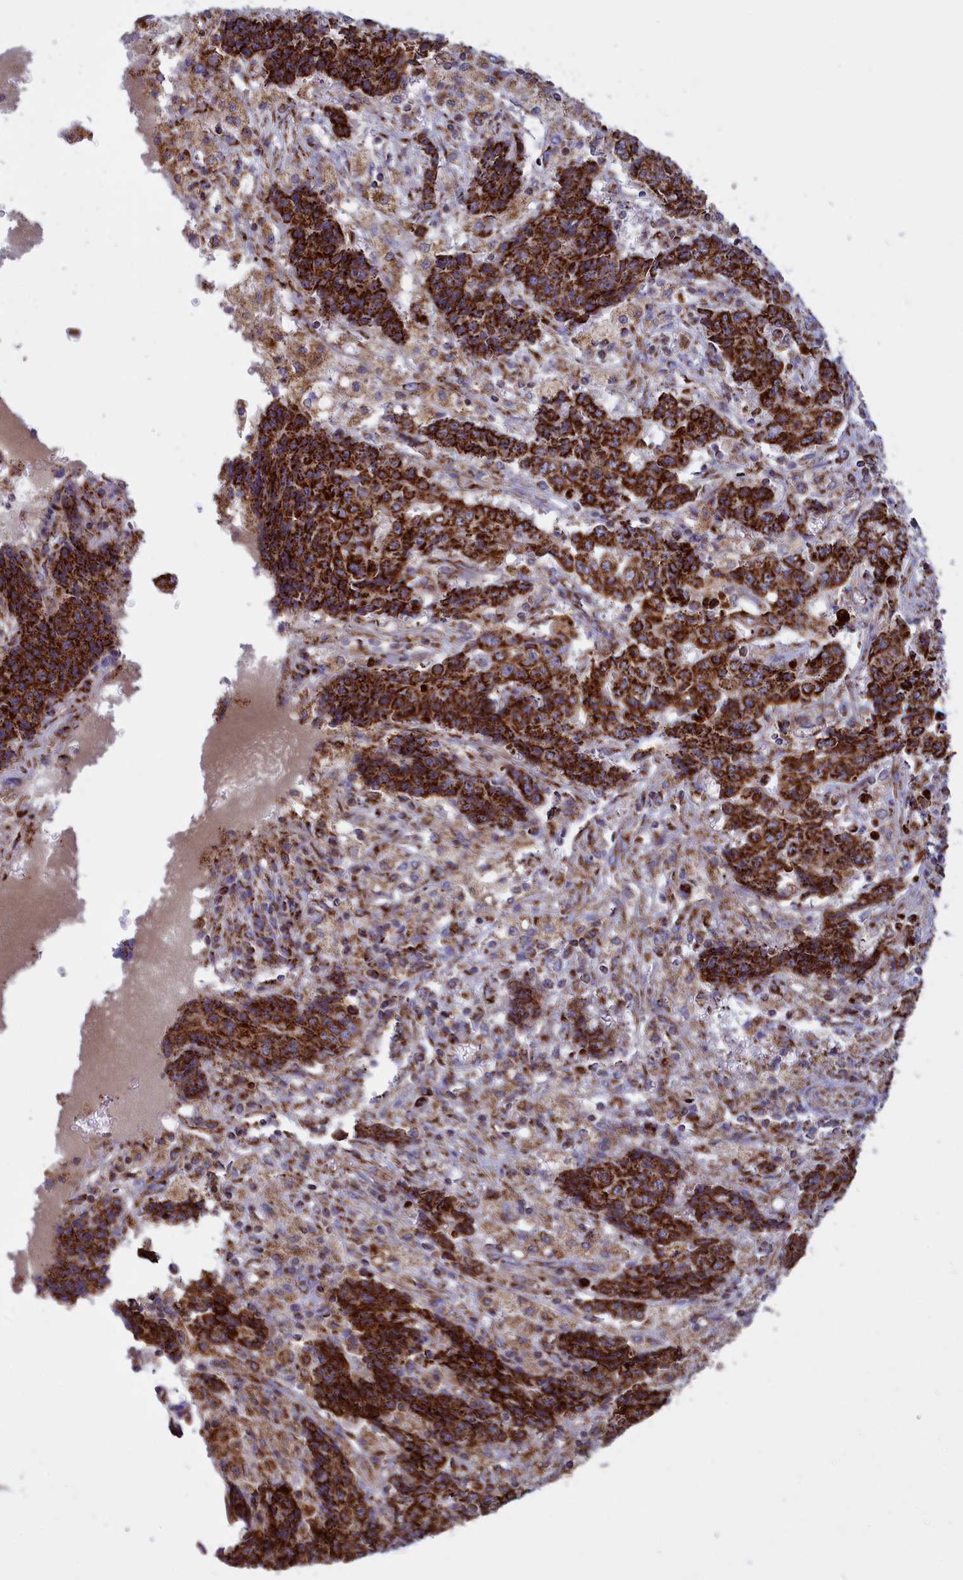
{"staining": {"intensity": "strong", "quantity": ">75%", "location": "cytoplasmic/membranous"}, "tissue": "ovarian cancer", "cell_type": "Tumor cells", "image_type": "cancer", "snomed": [{"axis": "morphology", "description": "Carcinoma, endometroid"}, {"axis": "topography", "description": "Ovary"}], "caption": "This micrograph shows IHC staining of human ovarian cancer, with high strong cytoplasmic/membranous positivity in approximately >75% of tumor cells.", "gene": "ISOC2", "patient": {"sex": "female", "age": 42}}